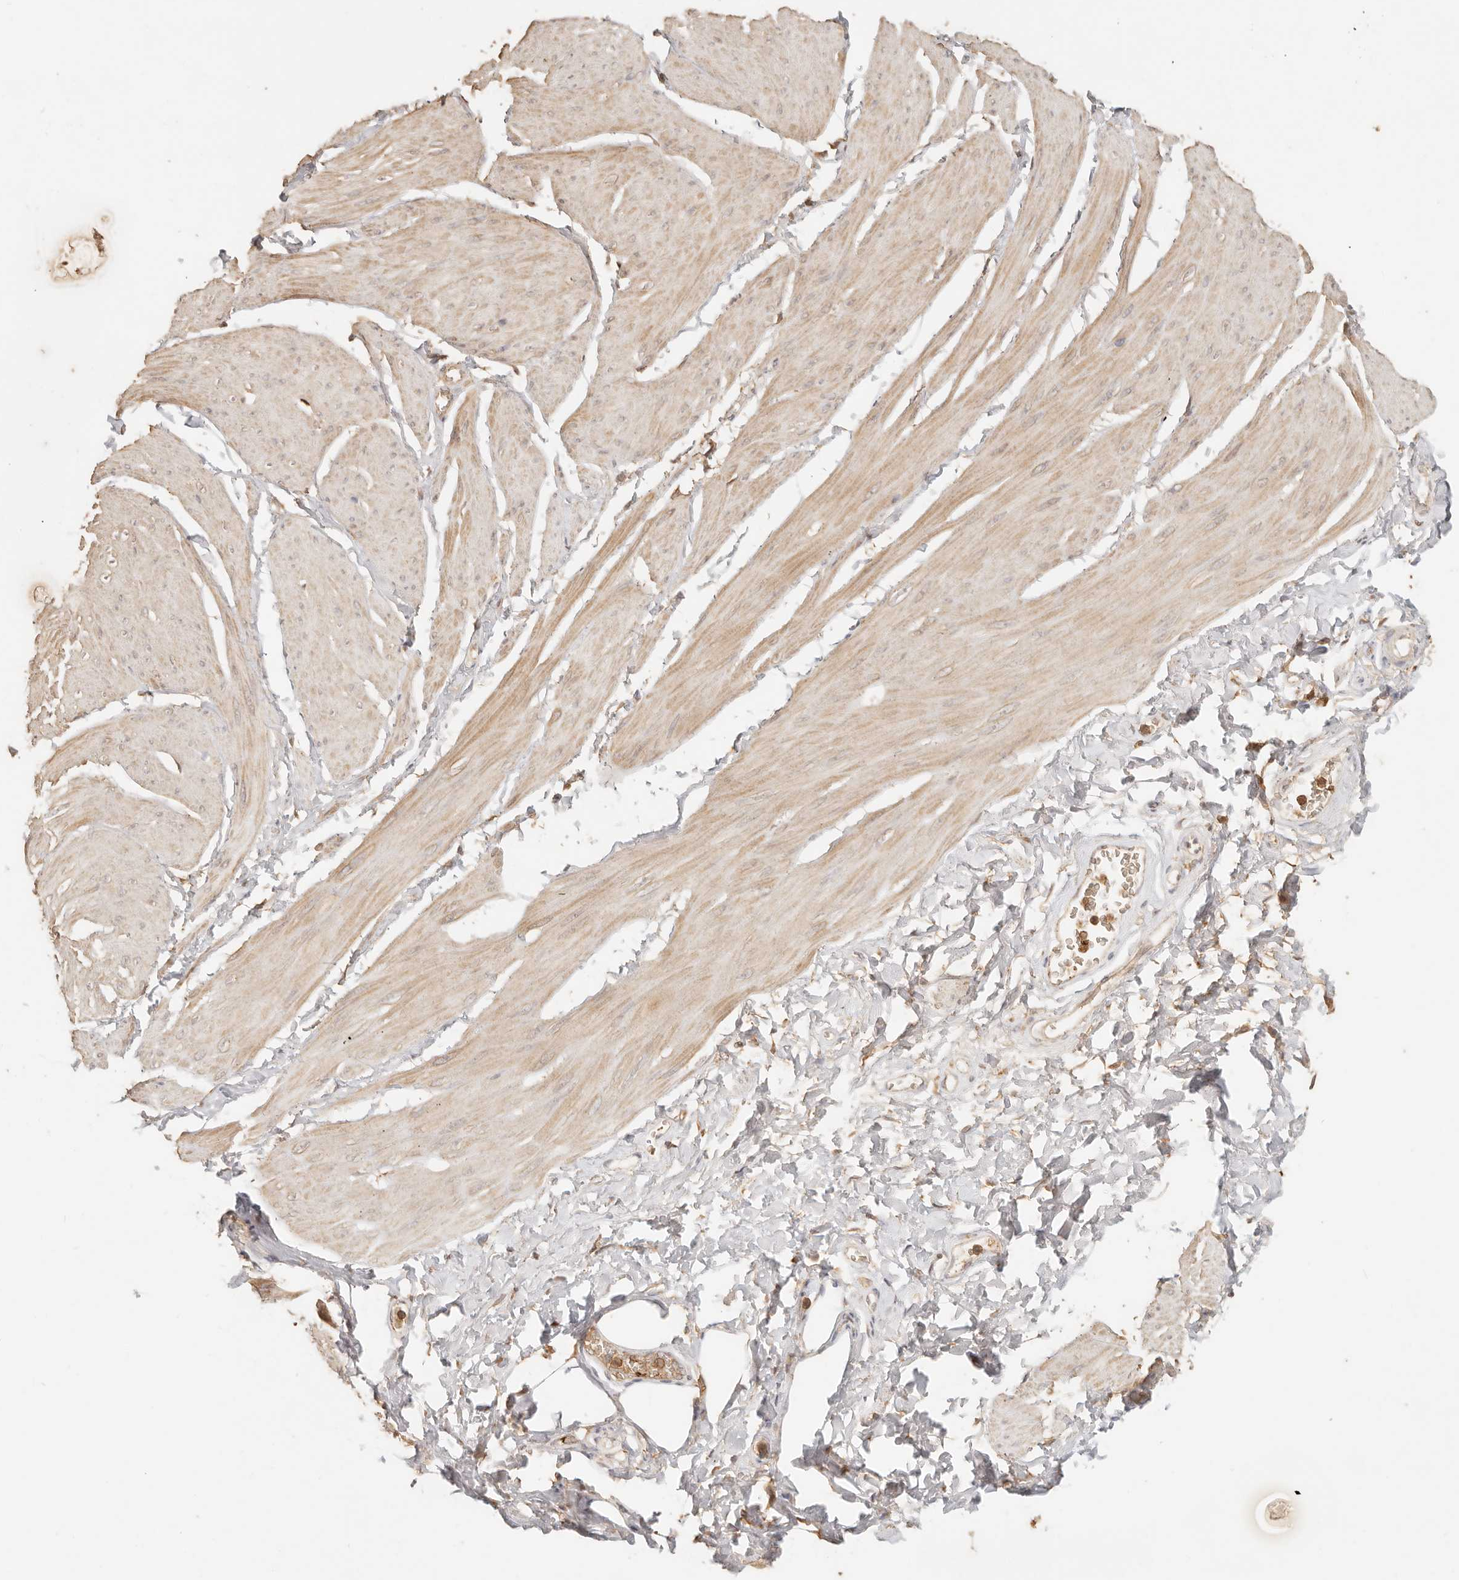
{"staining": {"intensity": "weak", "quantity": "25%-75%", "location": "cytoplasmic/membranous"}, "tissue": "smooth muscle", "cell_type": "Smooth muscle cells", "image_type": "normal", "snomed": [{"axis": "morphology", "description": "Urothelial carcinoma, High grade"}, {"axis": "topography", "description": "Urinary bladder"}], "caption": "Smooth muscle was stained to show a protein in brown. There is low levels of weak cytoplasmic/membranous positivity in approximately 25%-75% of smooth muscle cells.", "gene": "INTS11", "patient": {"sex": "male", "age": 46}}